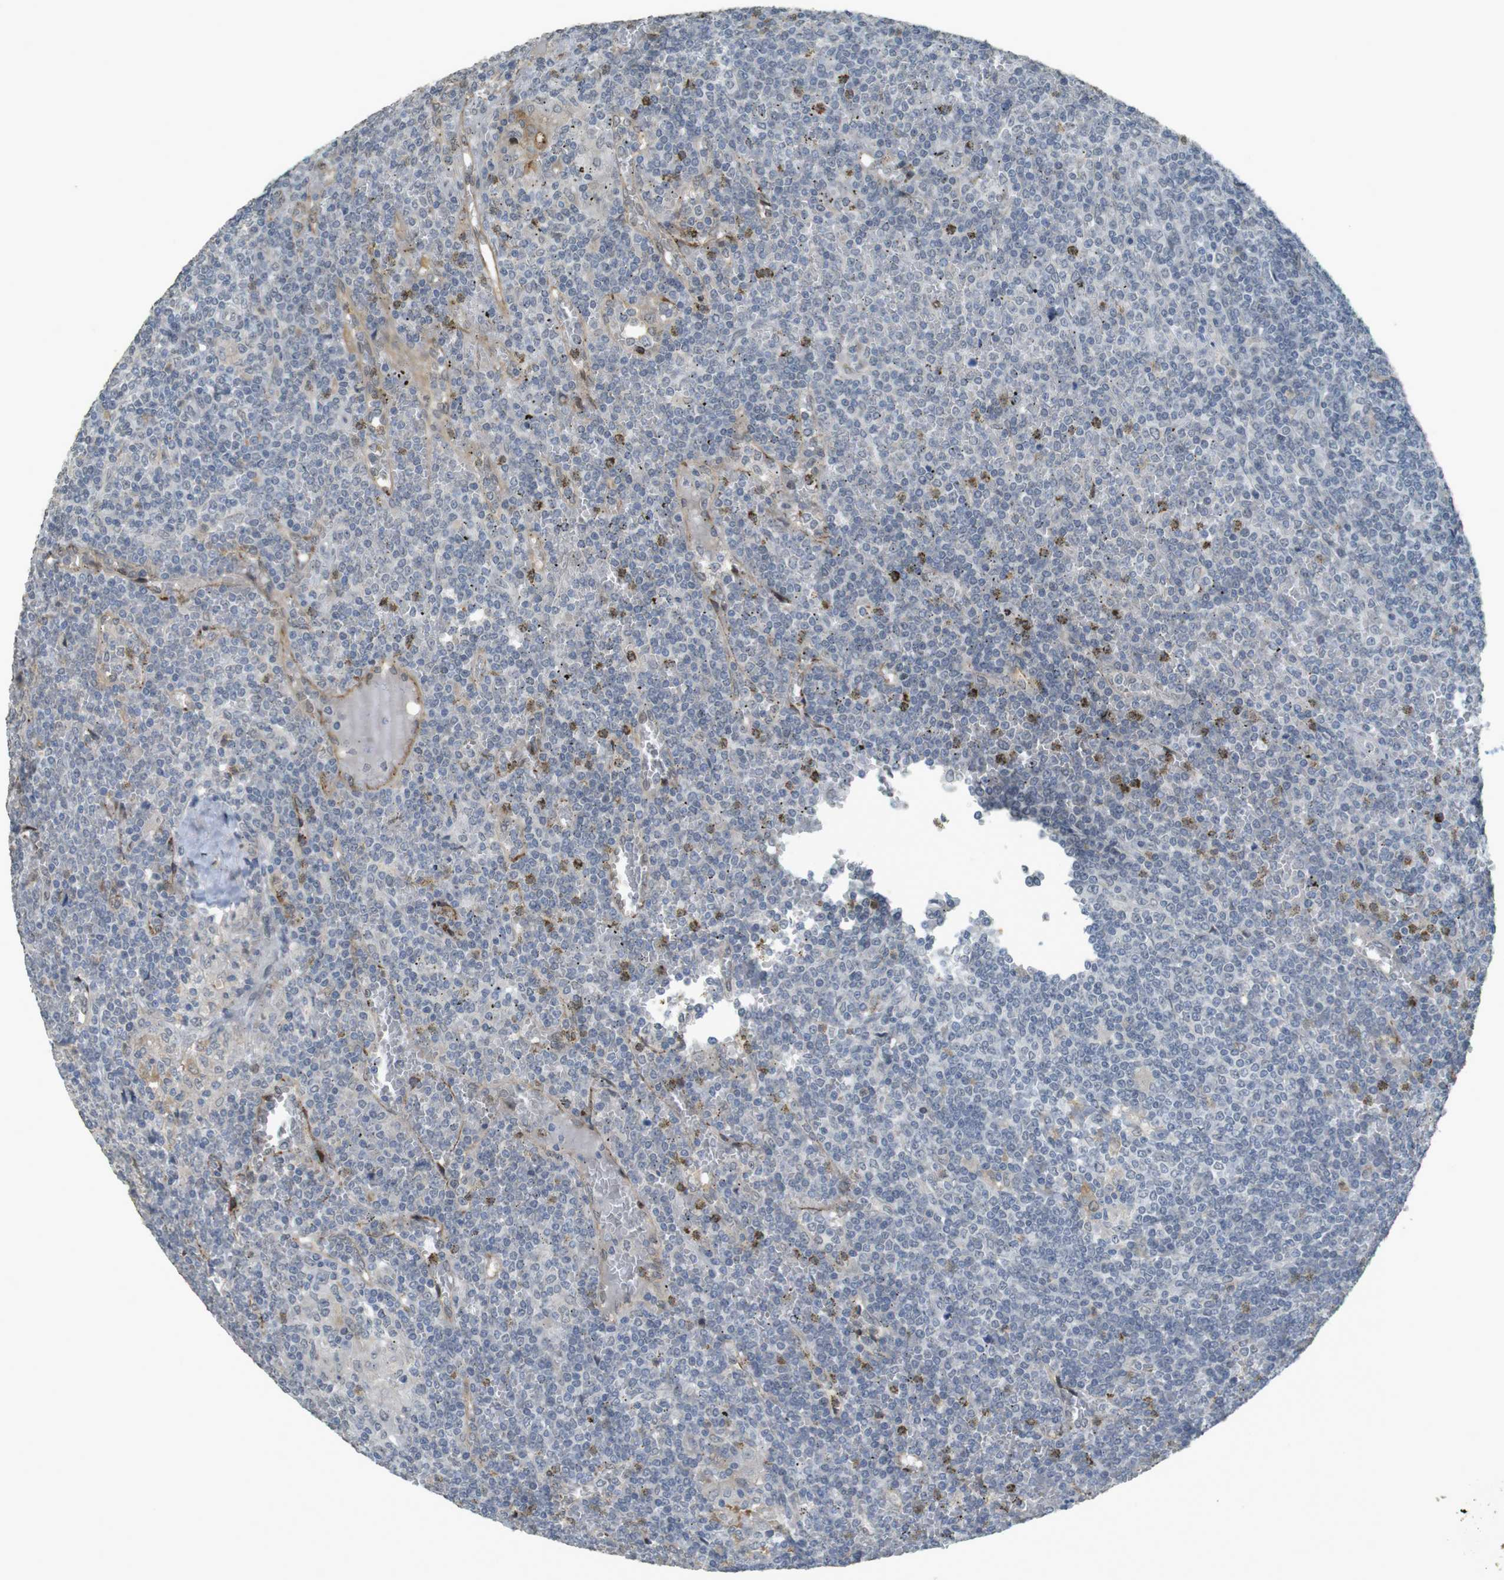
{"staining": {"intensity": "negative", "quantity": "none", "location": "none"}, "tissue": "lymphoma", "cell_type": "Tumor cells", "image_type": "cancer", "snomed": [{"axis": "morphology", "description": "Malignant lymphoma, non-Hodgkin's type, Low grade"}, {"axis": "topography", "description": "Spleen"}], "caption": "The micrograph displays no staining of tumor cells in lymphoma.", "gene": "FZD10", "patient": {"sex": "female", "age": 19}}